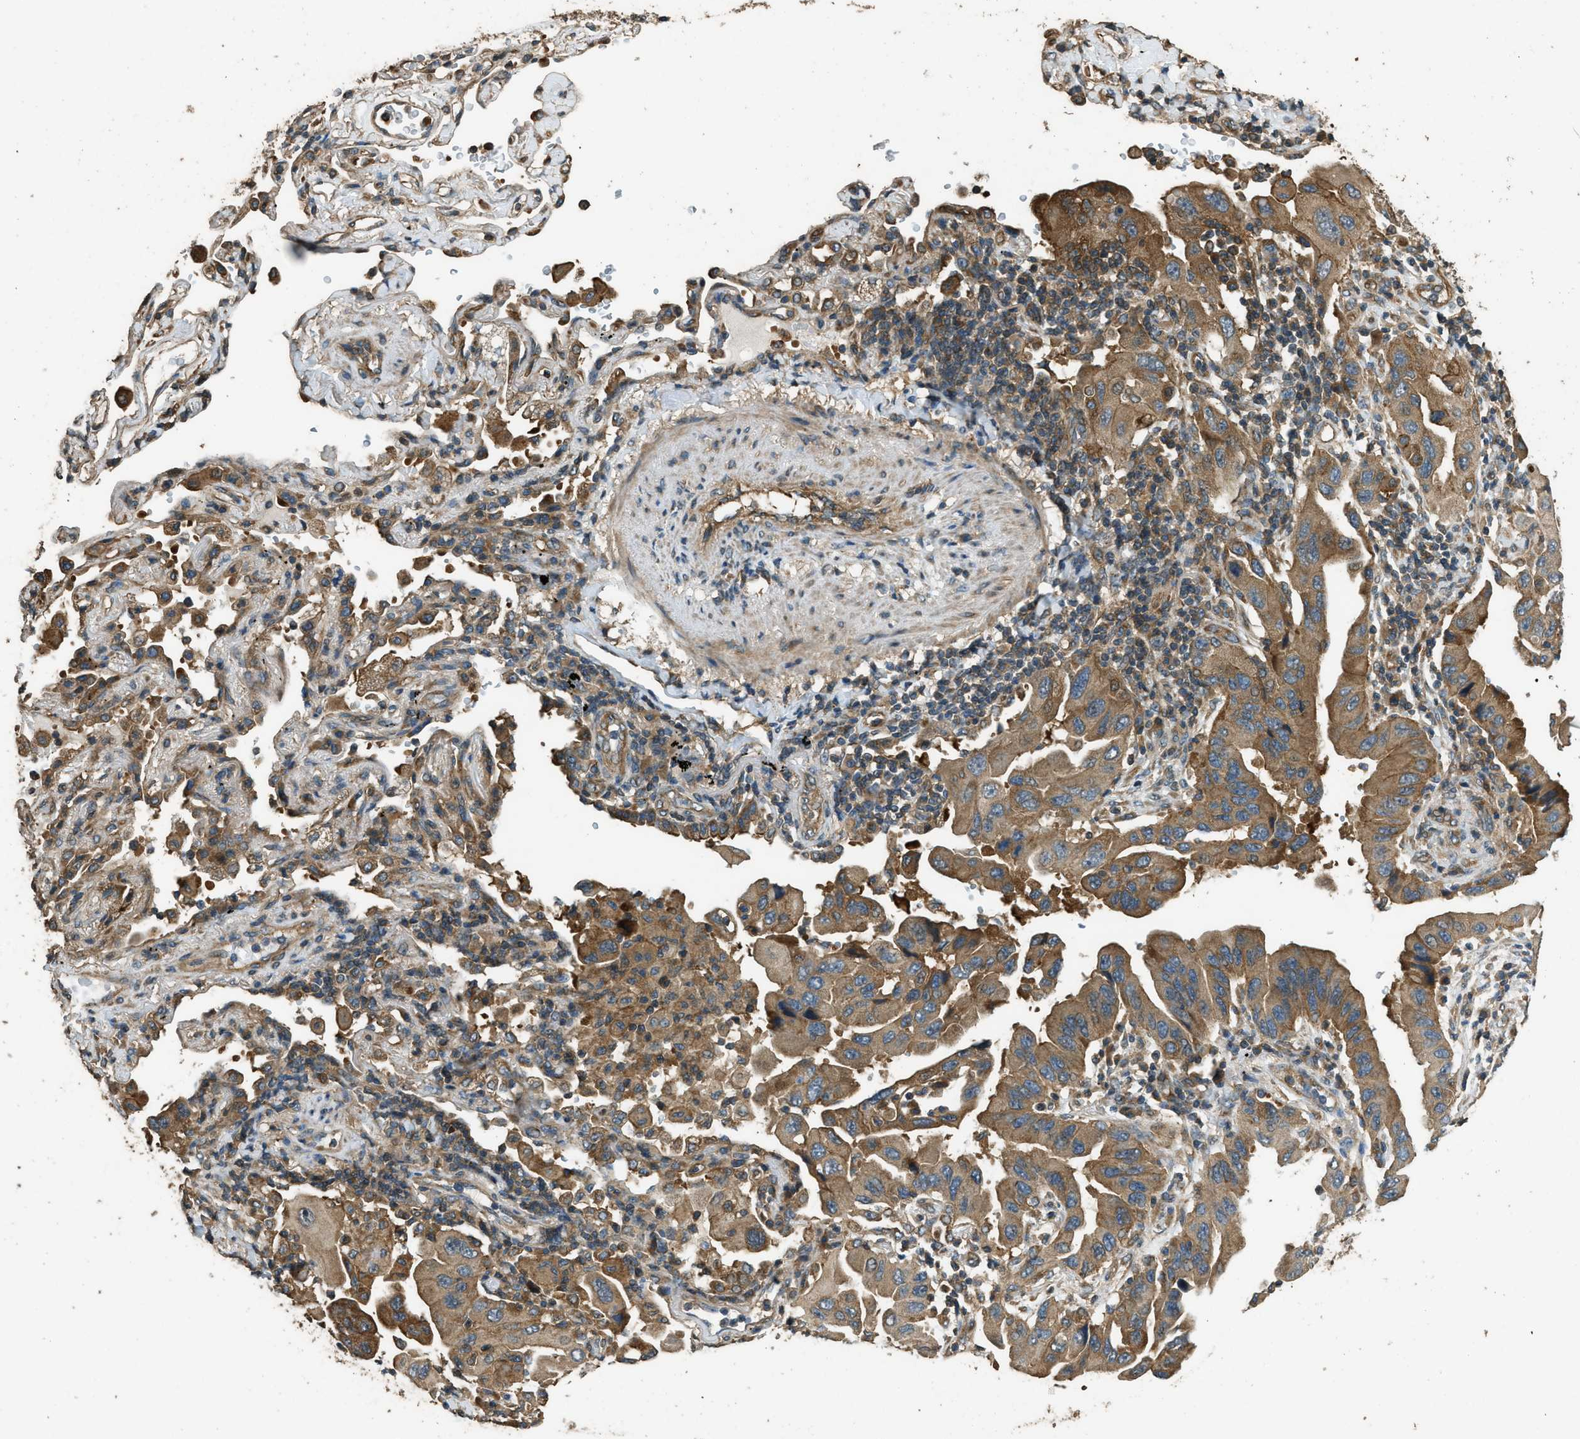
{"staining": {"intensity": "moderate", "quantity": ">75%", "location": "cytoplasmic/membranous"}, "tissue": "lung cancer", "cell_type": "Tumor cells", "image_type": "cancer", "snomed": [{"axis": "morphology", "description": "Adenocarcinoma, NOS"}, {"axis": "topography", "description": "Lung"}], "caption": "A high-resolution photomicrograph shows immunohistochemistry (IHC) staining of lung adenocarcinoma, which shows moderate cytoplasmic/membranous positivity in about >75% of tumor cells.", "gene": "MARS1", "patient": {"sex": "female", "age": 65}}